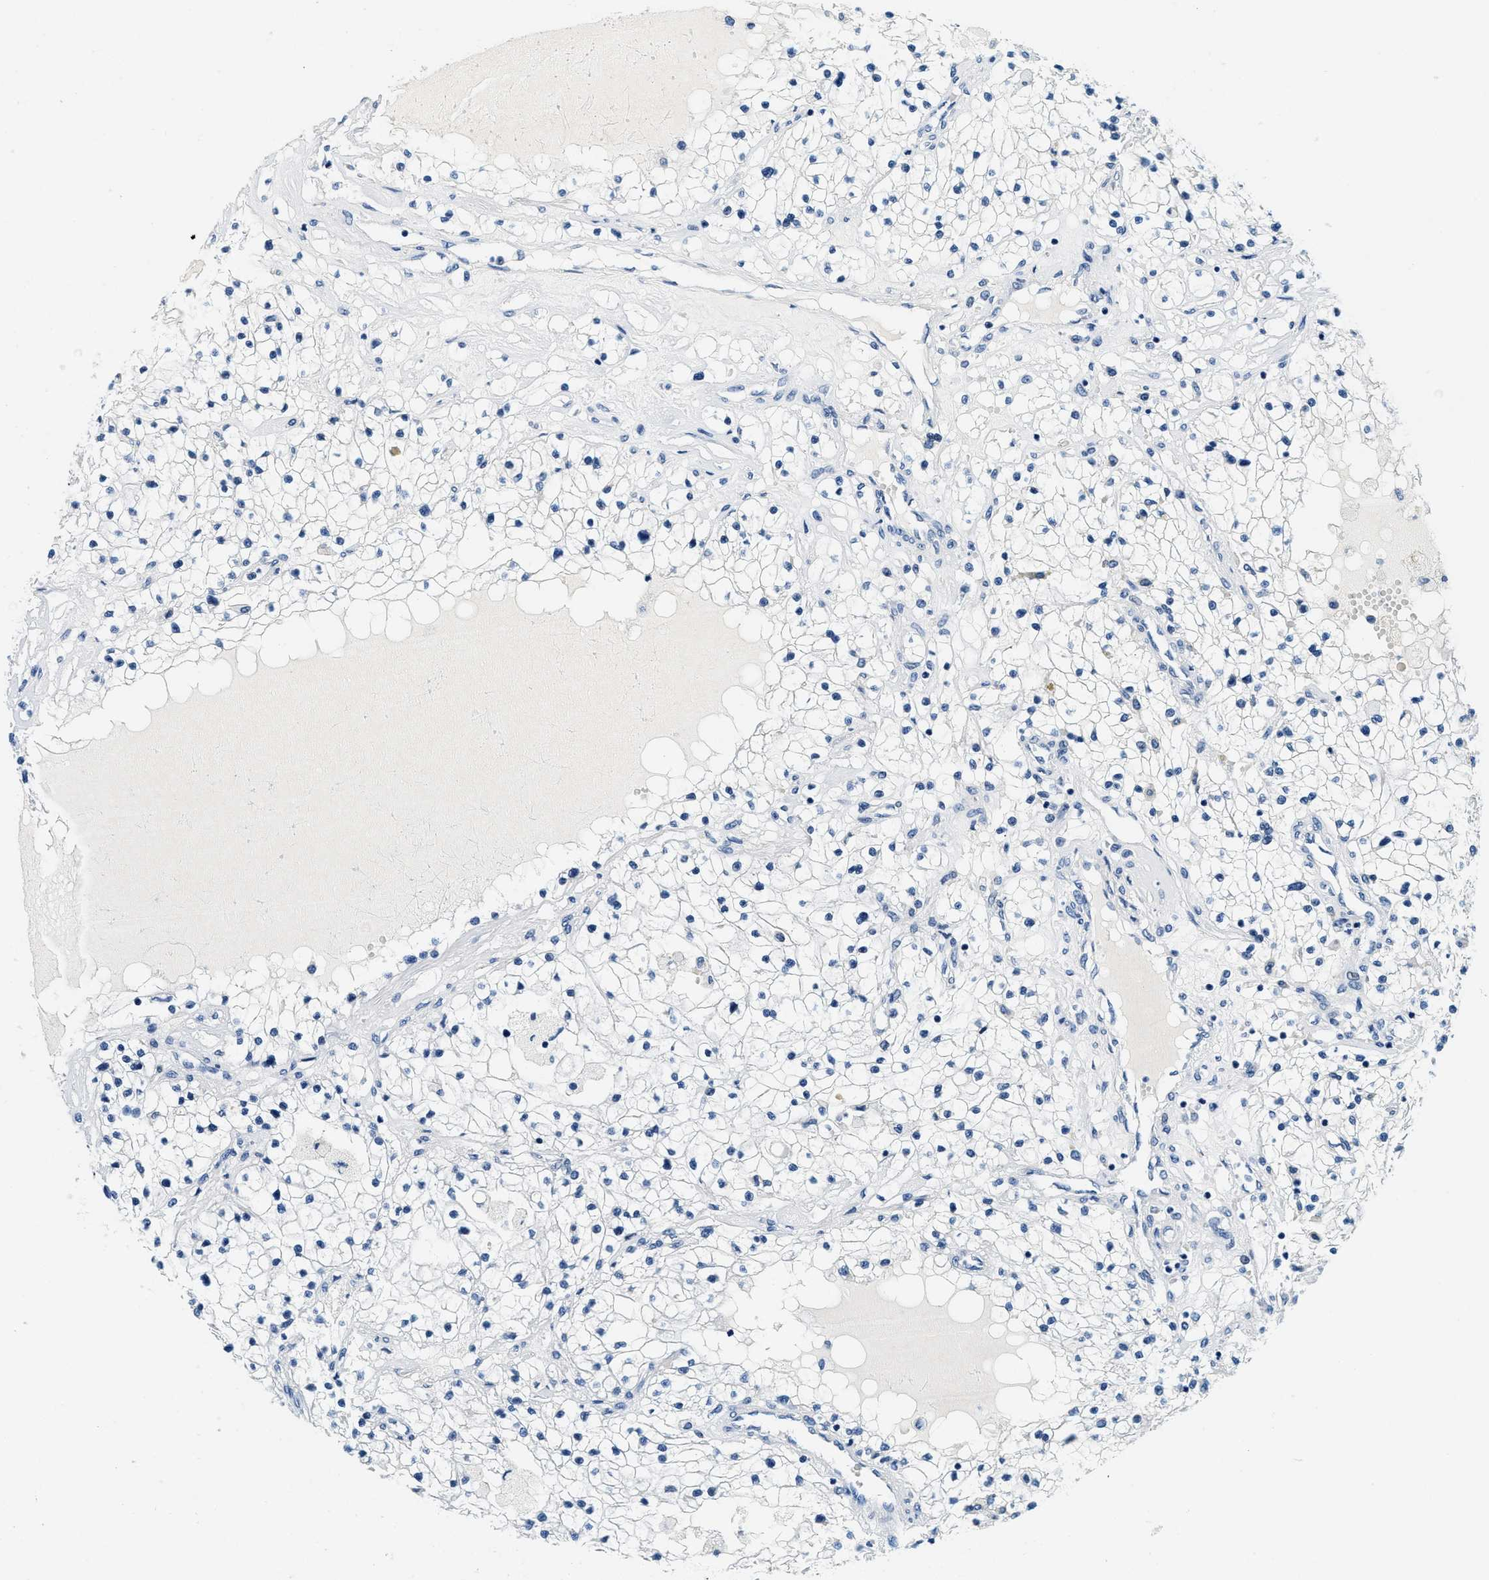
{"staining": {"intensity": "negative", "quantity": "none", "location": "none"}, "tissue": "renal cancer", "cell_type": "Tumor cells", "image_type": "cancer", "snomed": [{"axis": "morphology", "description": "Adenocarcinoma, NOS"}, {"axis": "topography", "description": "Kidney"}], "caption": "Human renal adenocarcinoma stained for a protein using immunohistochemistry (IHC) displays no expression in tumor cells.", "gene": "GSTM3", "patient": {"sex": "male", "age": 68}}